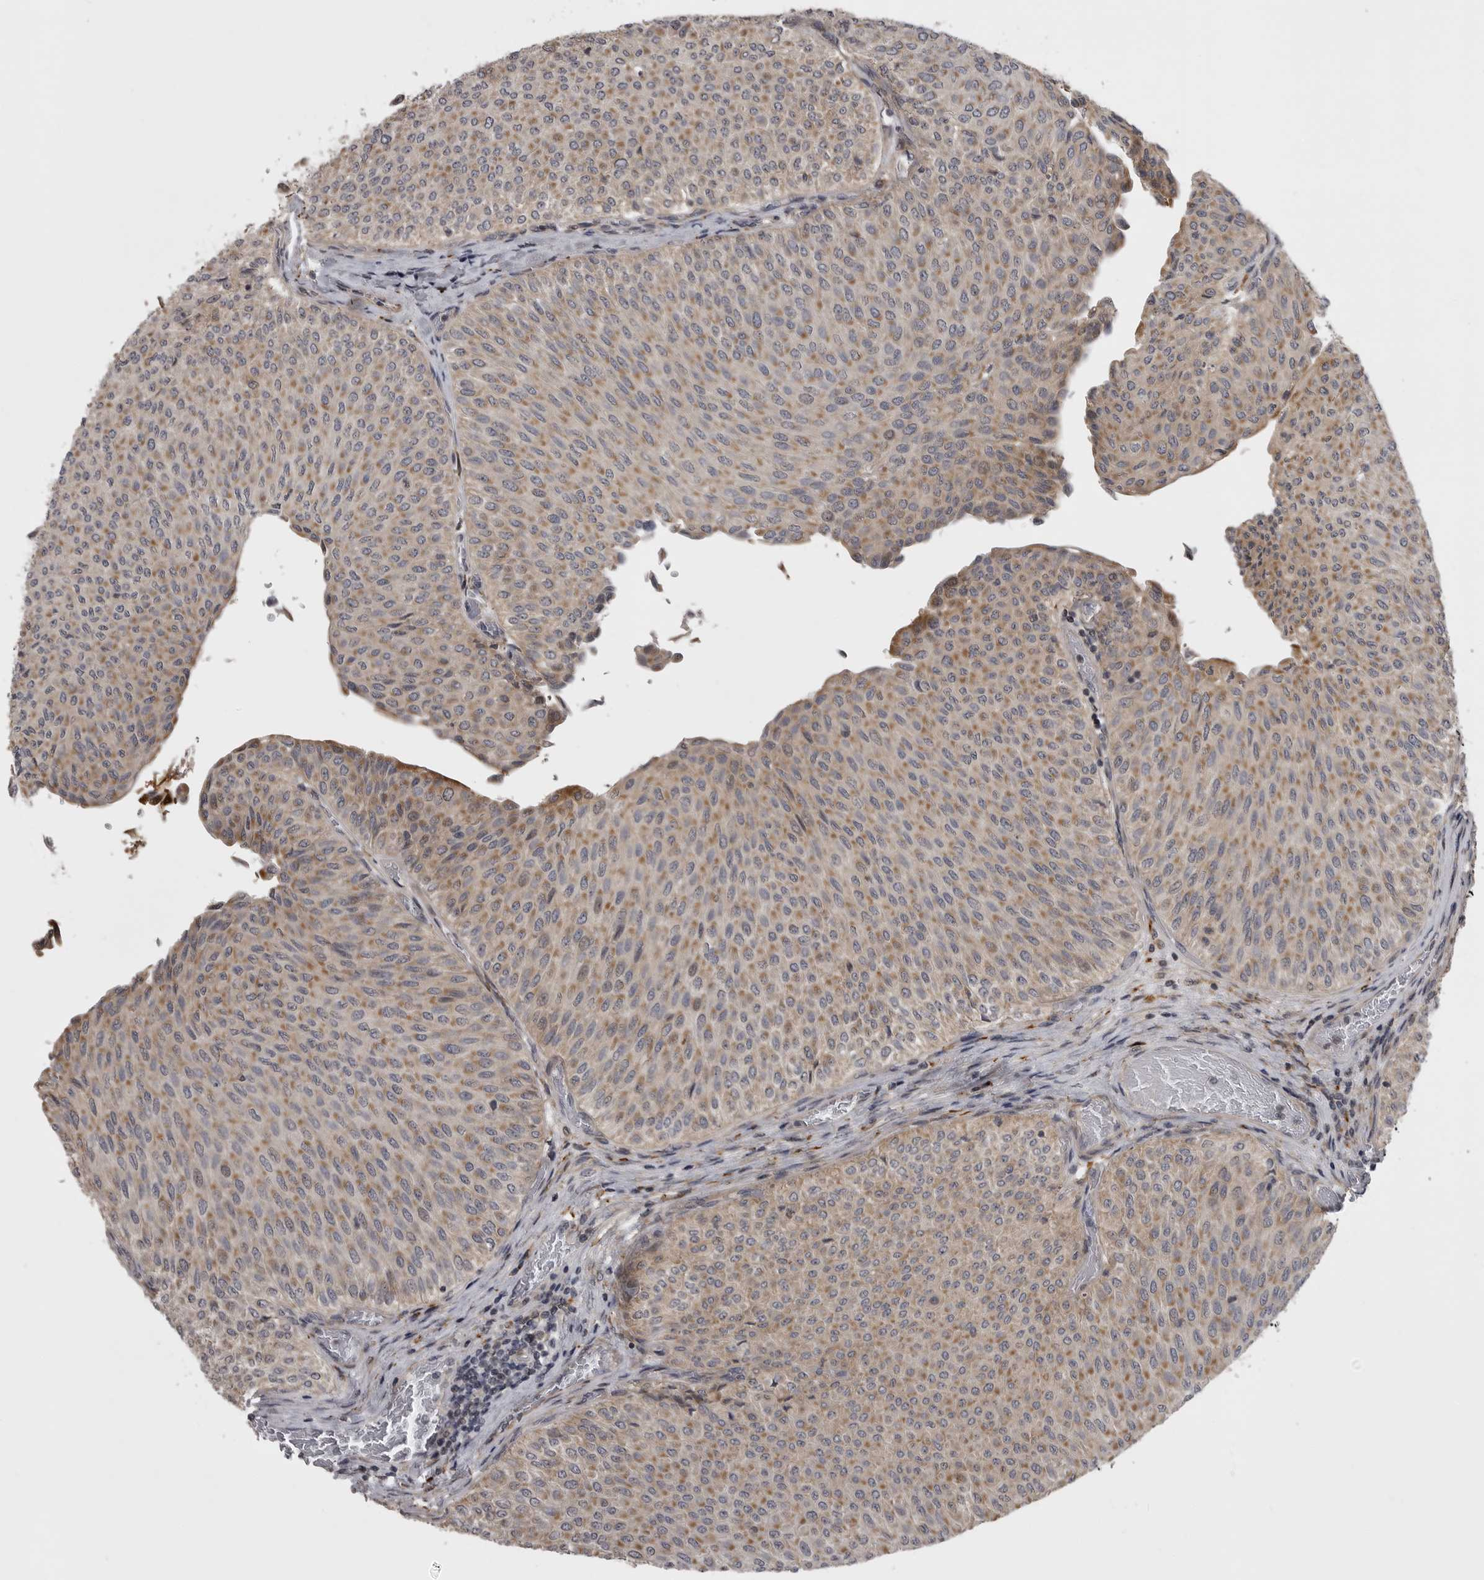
{"staining": {"intensity": "moderate", "quantity": ">75%", "location": "cytoplasmic/membranous"}, "tissue": "urothelial cancer", "cell_type": "Tumor cells", "image_type": "cancer", "snomed": [{"axis": "morphology", "description": "Urothelial carcinoma, Low grade"}, {"axis": "topography", "description": "Urinary bladder"}], "caption": "The histopathology image exhibits a brown stain indicating the presence of a protein in the cytoplasmic/membranous of tumor cells in urothelial cancer.", "gene": "ZNRF1", "patient": {"sex": "male", "age": 78}}